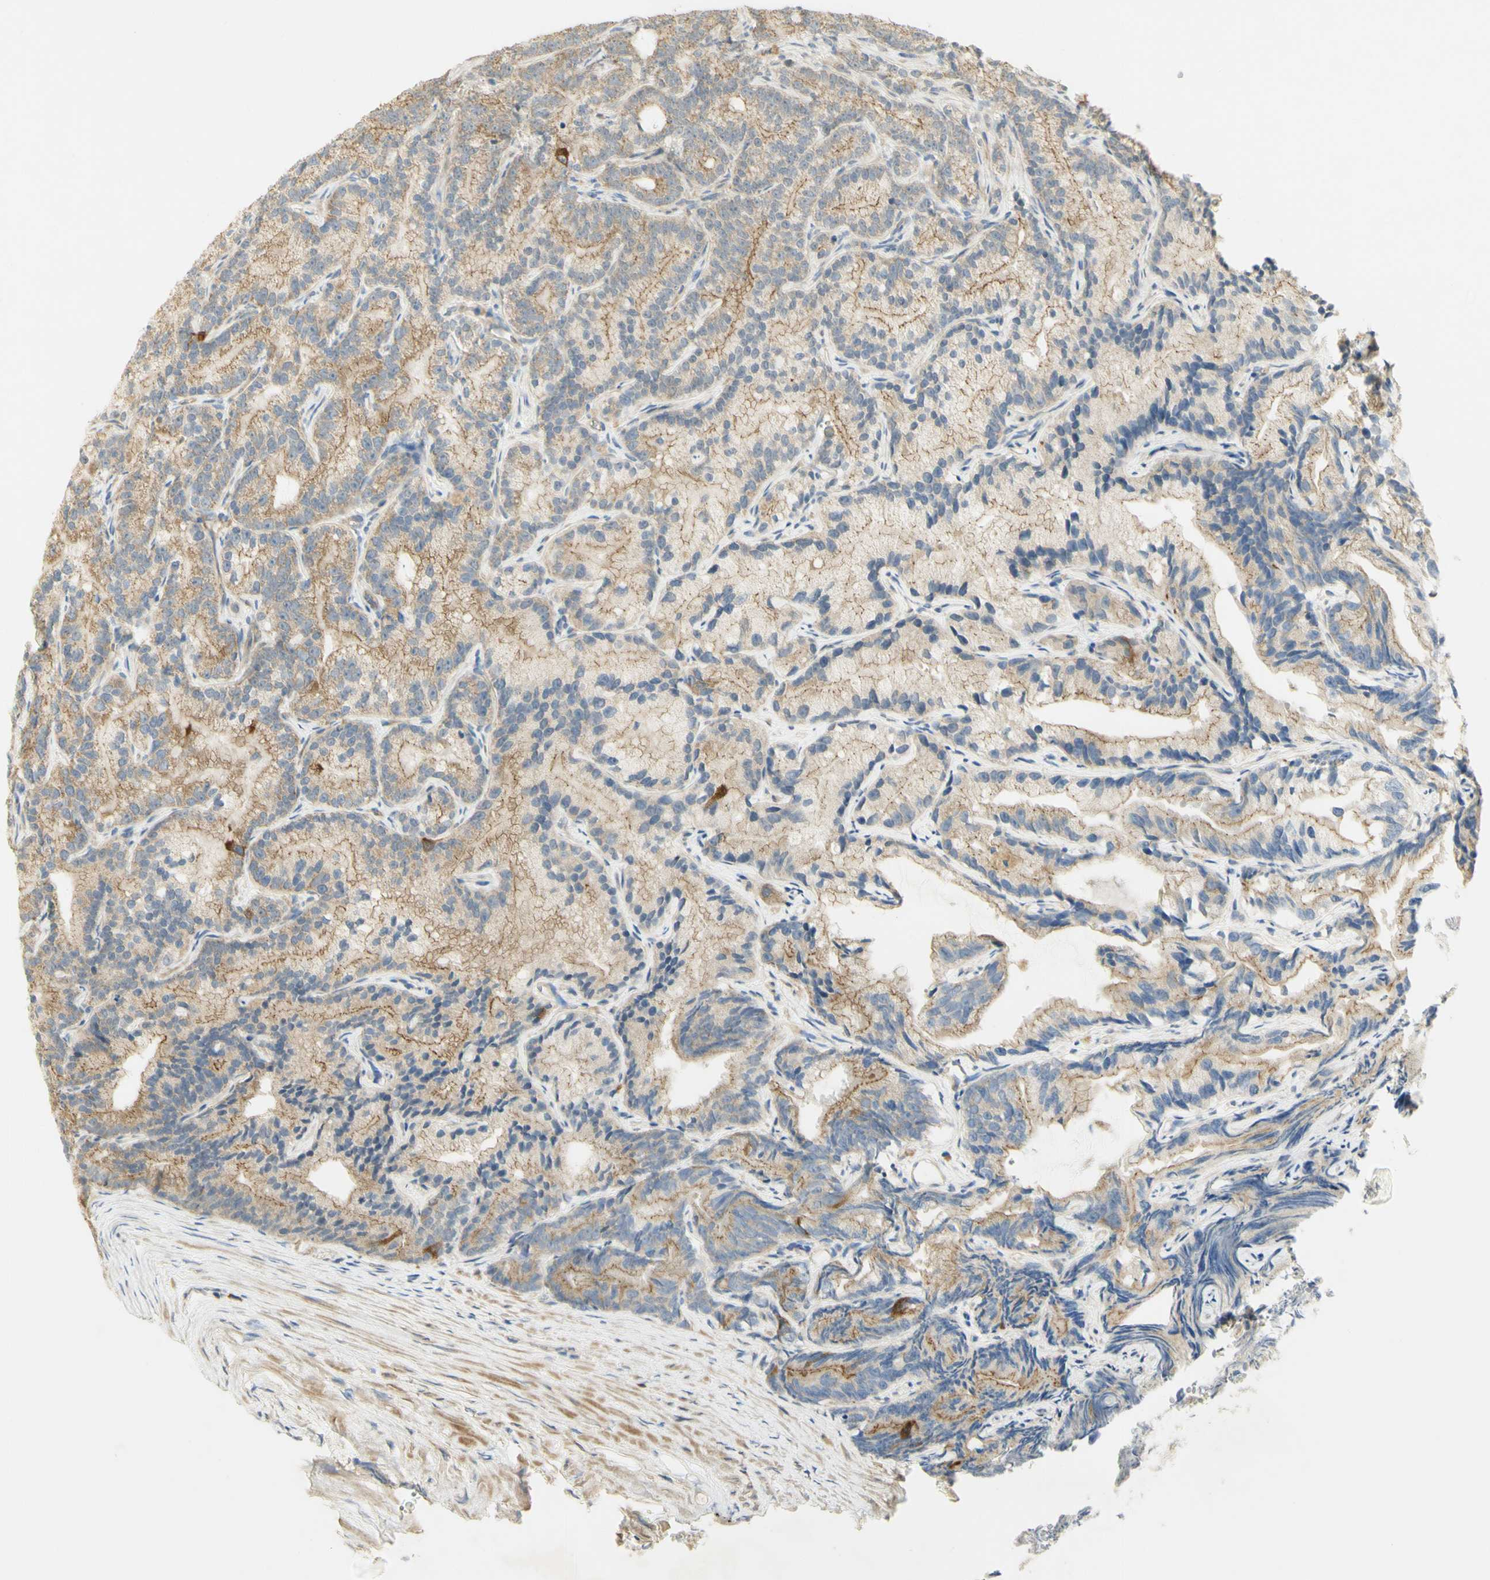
{"staining": {"intensity": "moderate", "quantity": ">75%", "location": "cytoplasmic/membranous"}, "tissue": "prostate cancer", "cell_type": "Tumor cells", "image_type": "cancer", "snomed": [{"axis": "morphology", "description": "Adenocarcinoma, Low grade"}, {"axis": "topography", "description": "Prostate"}], "caption": "Immunohistochemistry micrograph of prostate cancer stained for a protein (brown), which shows medium levels of moderate cytoplasmic/membranous staining in about >75% of tumor cells.", "gene": "KIF11", "patient": {"sex": "male", "age": 89}}